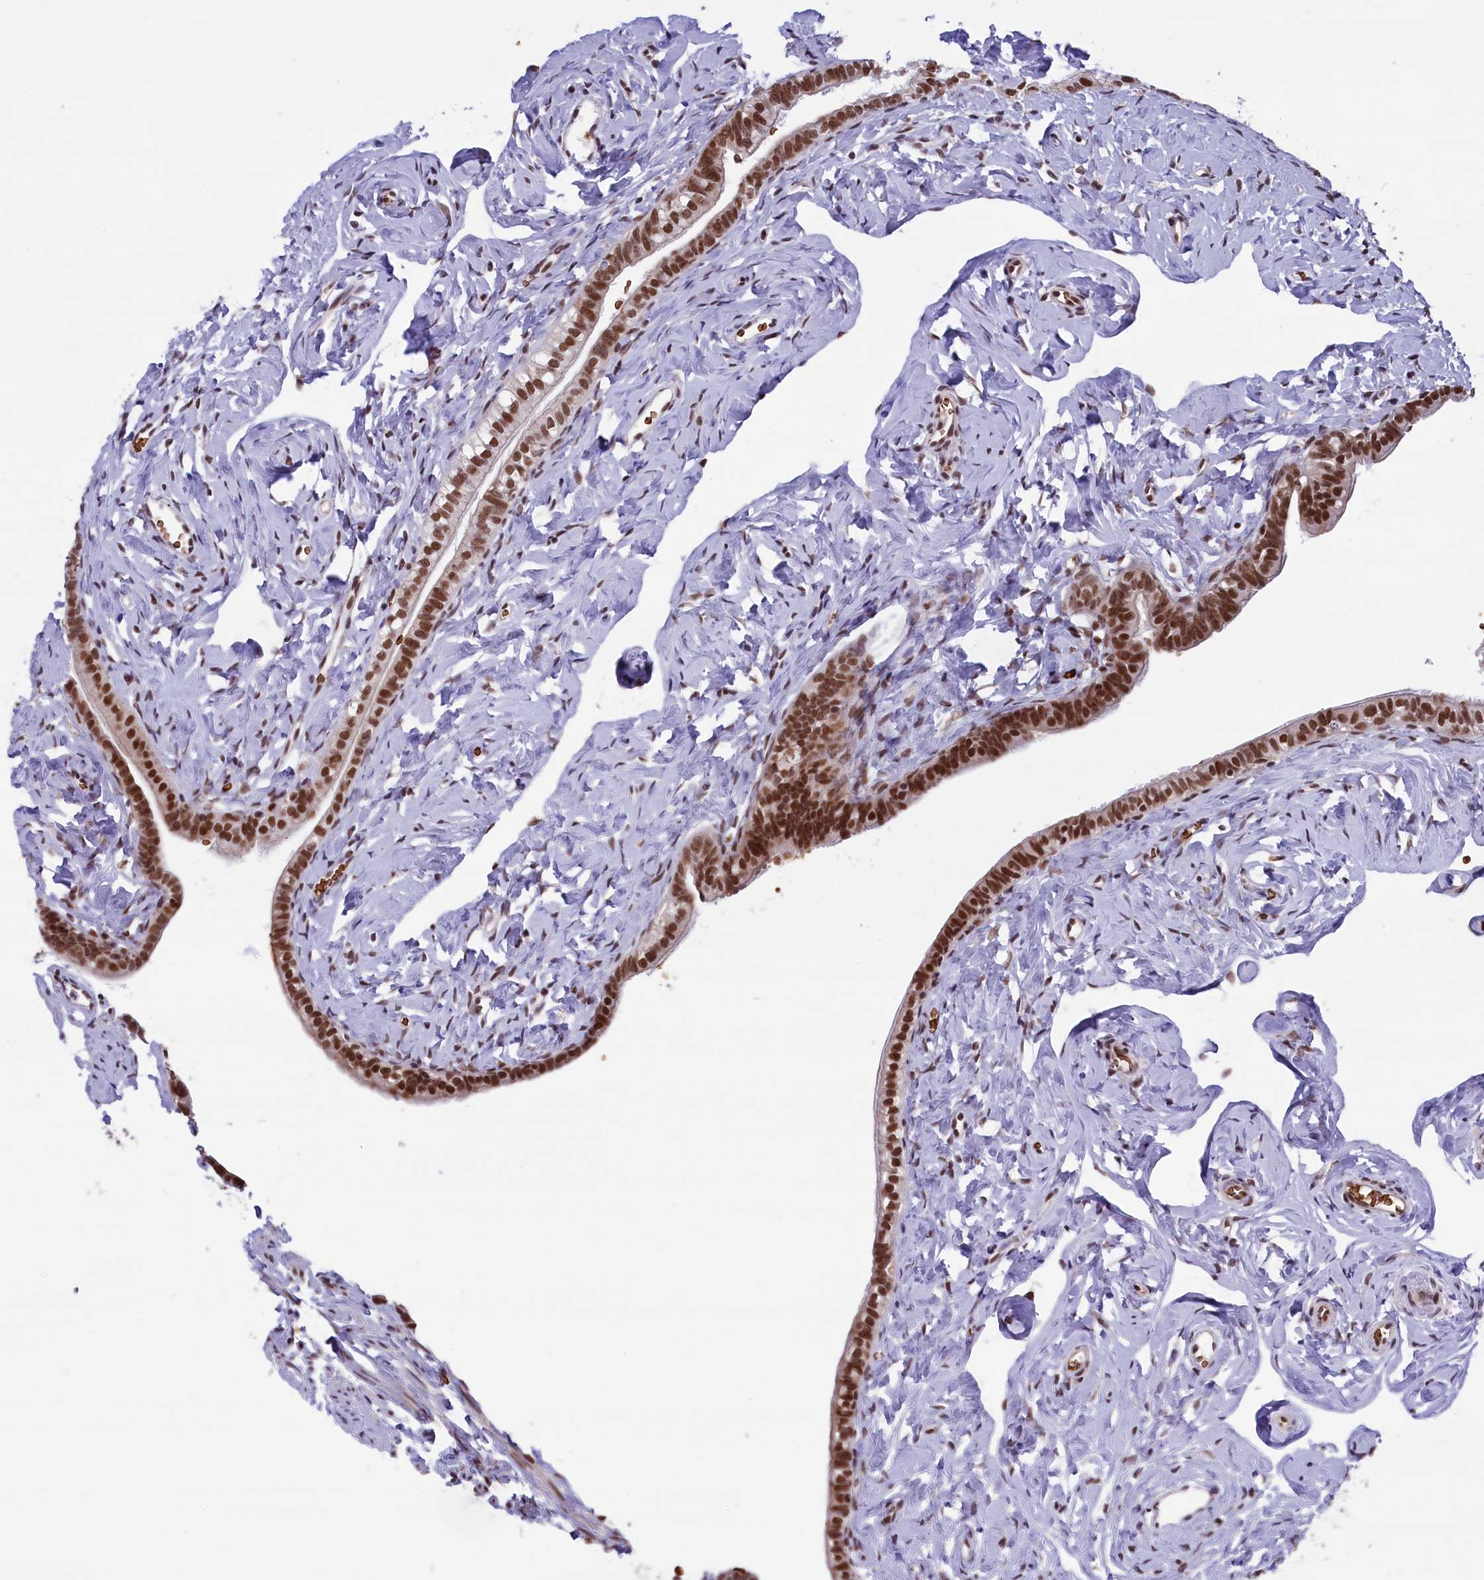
{"staining": {"intensity": "strong", "quantity": ">75%", "location": "nuclear"}, "tissue": "fallopian tube", "cell_type": "Glandular cells", "image_type": "normal", "snomed": [{"axis": "morphology", "description": "Normal tissue, NOS"}, {"axis": "topography", "description": "Fallopian tube"}], "caption": "Unremarkable fallopian tube demonstrates strong nuclear staining in about >75% of glandular cells.", "gene": "MPHOSPH8", "patient": {"sex": "female", "age": 66}}